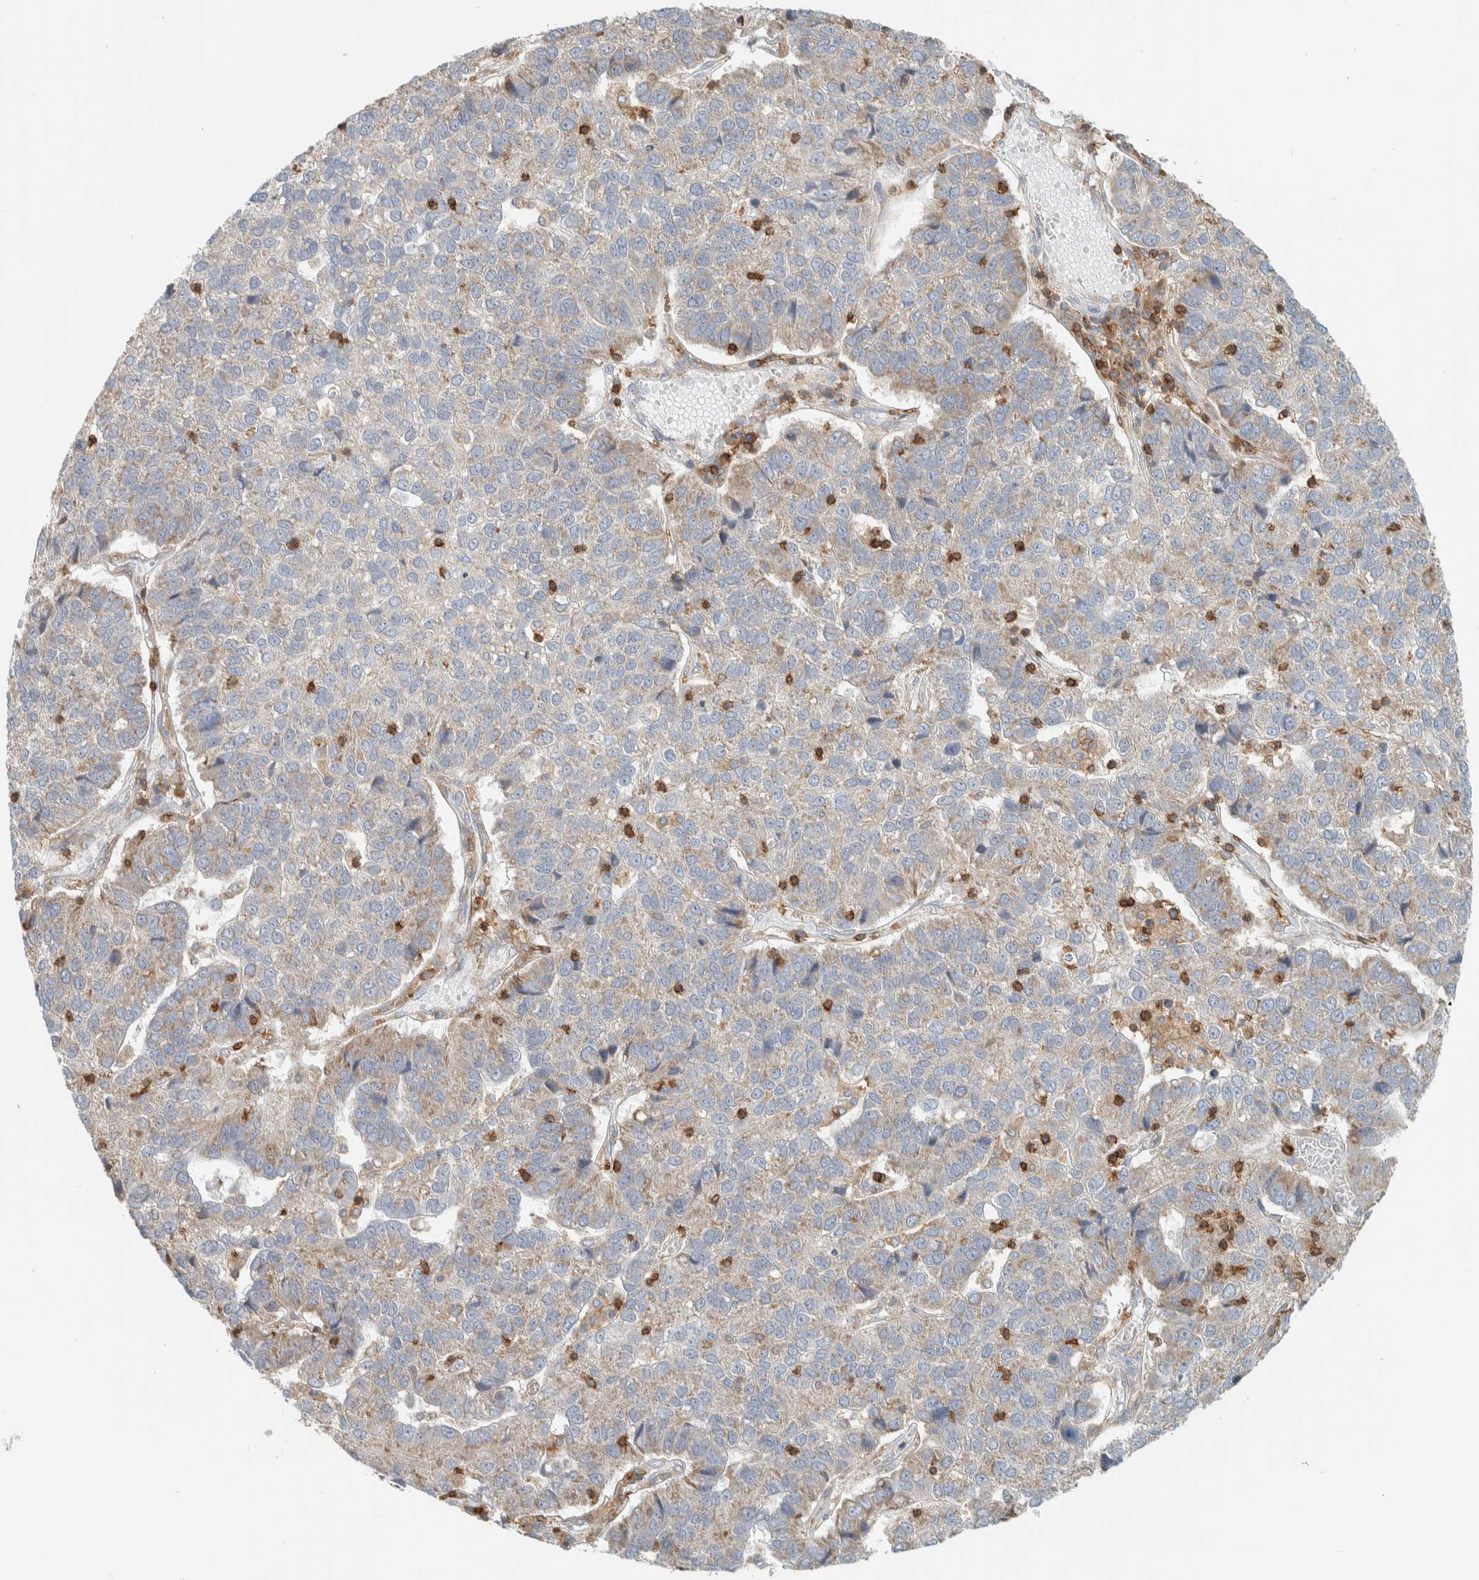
{"staining": {"intensity": "weak", "quantity": "<25%", "location": "cytoplasmic/membranous"}, "tissue": "pancreatic cancer", "cell_type": "Tumor cells", "image_type": "cancer", "snomed": [{"axis": "morphology", "description": "Adenocarcinoma, NOS"}, {"axis": "topography", "description": "Pancreas"}], "caption": "Protein analysis of pancreatic cancer shows no significant positivity in tumor cells.", "gene": "CCDC57", "patient": {"sex": "female", "age": 61}}